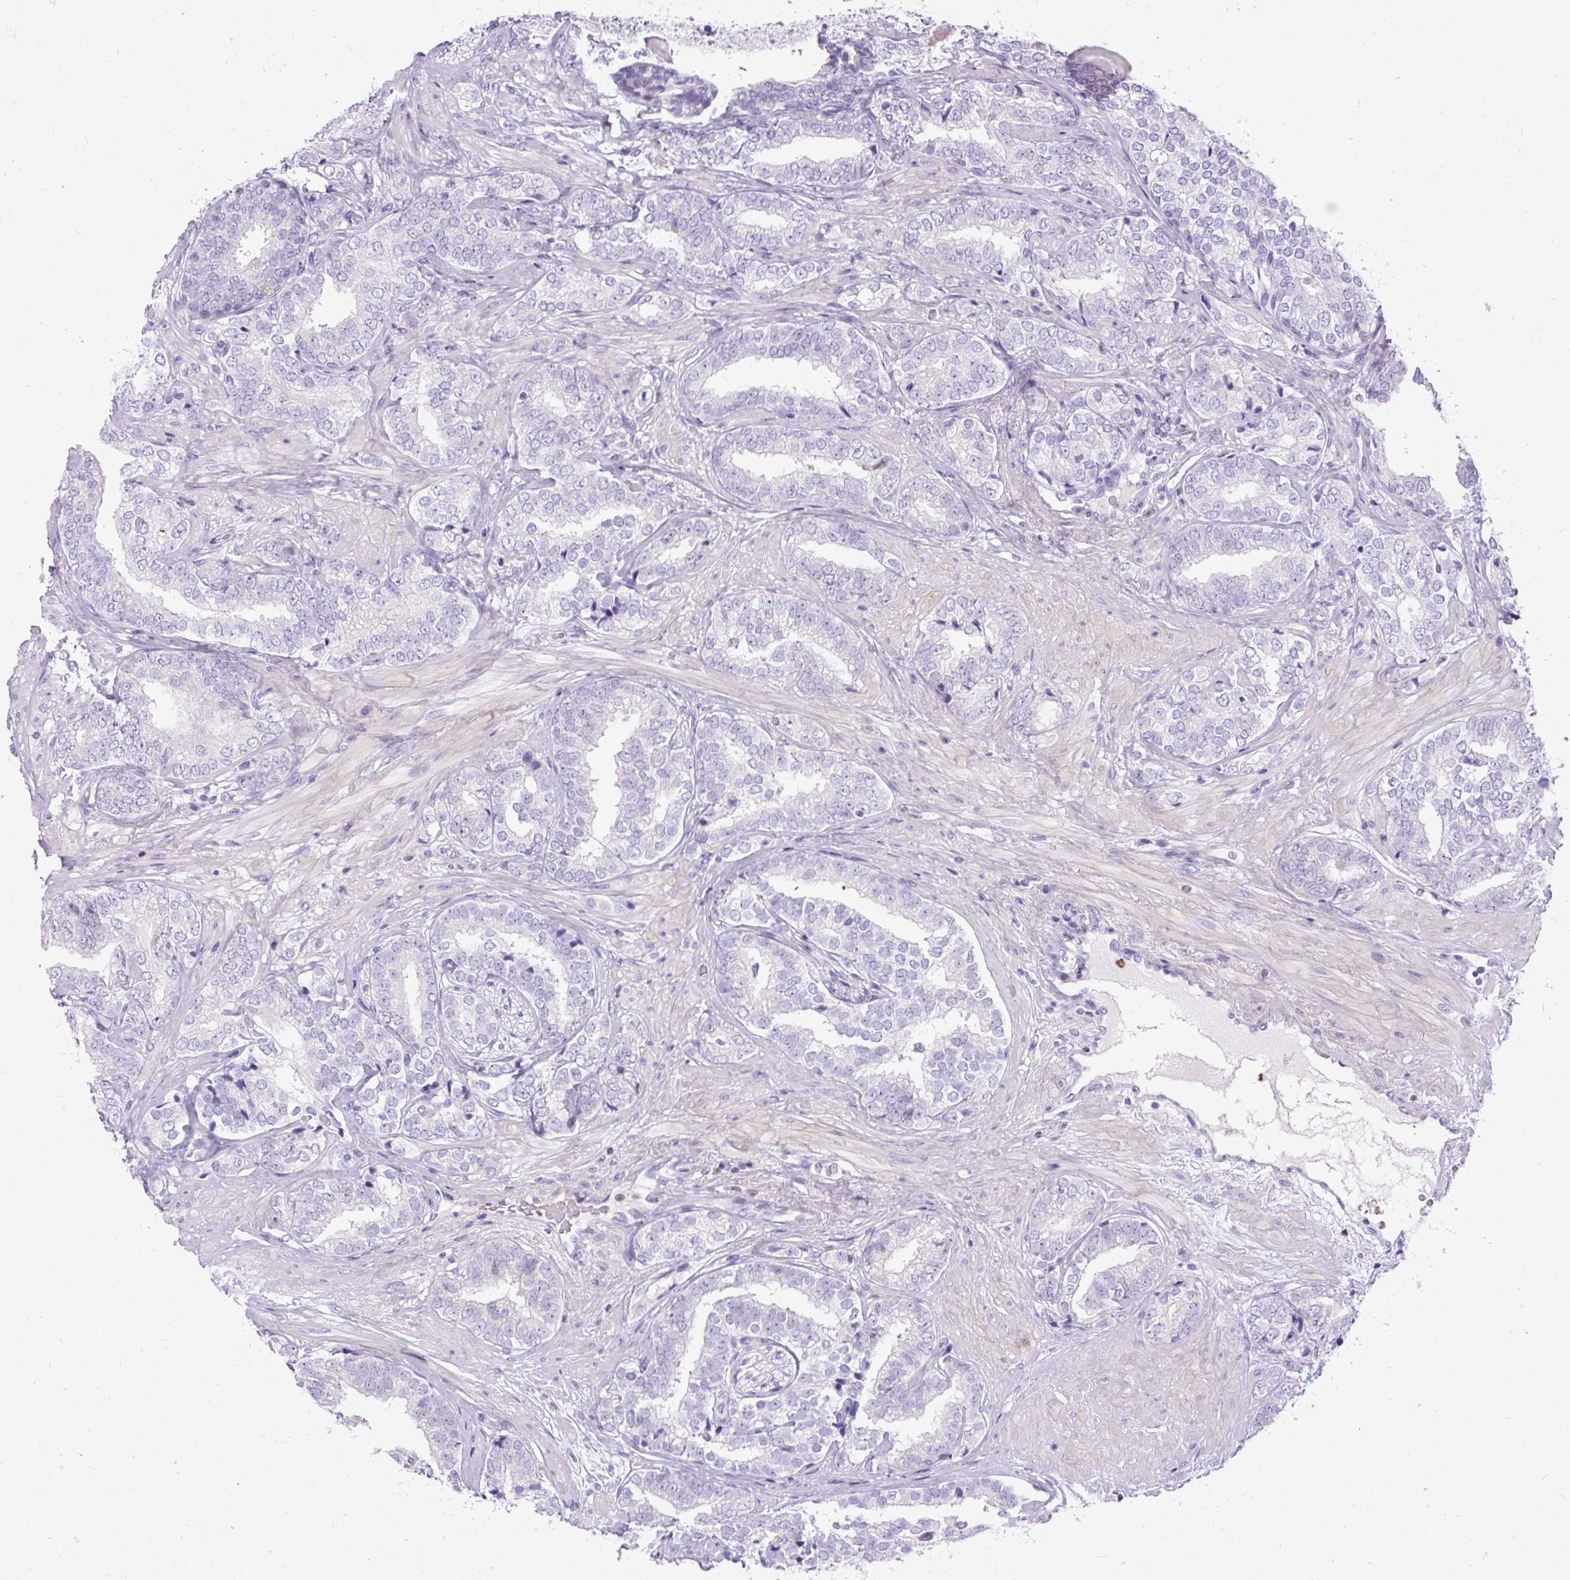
{"staining": {"intensity": "negative", "quantity": "none", "location": "none"}, "tissue": "prostate cancer", "cell_type": "Tumor cells", "image_type": "cancer", "snomed": [{"axis": "morphology", "description": "Adenocarcinoma, High grade"}, {"axis": "topography", "description": "Prostate"}], "caption": "Adenocarcinoma (high-grade) (prostate) stained for a protein using immunohistochemistry (IHC) reveals no expression tumor cells.", "gene": "SPC24", "patient": {"sex": "male", "age": 72}}